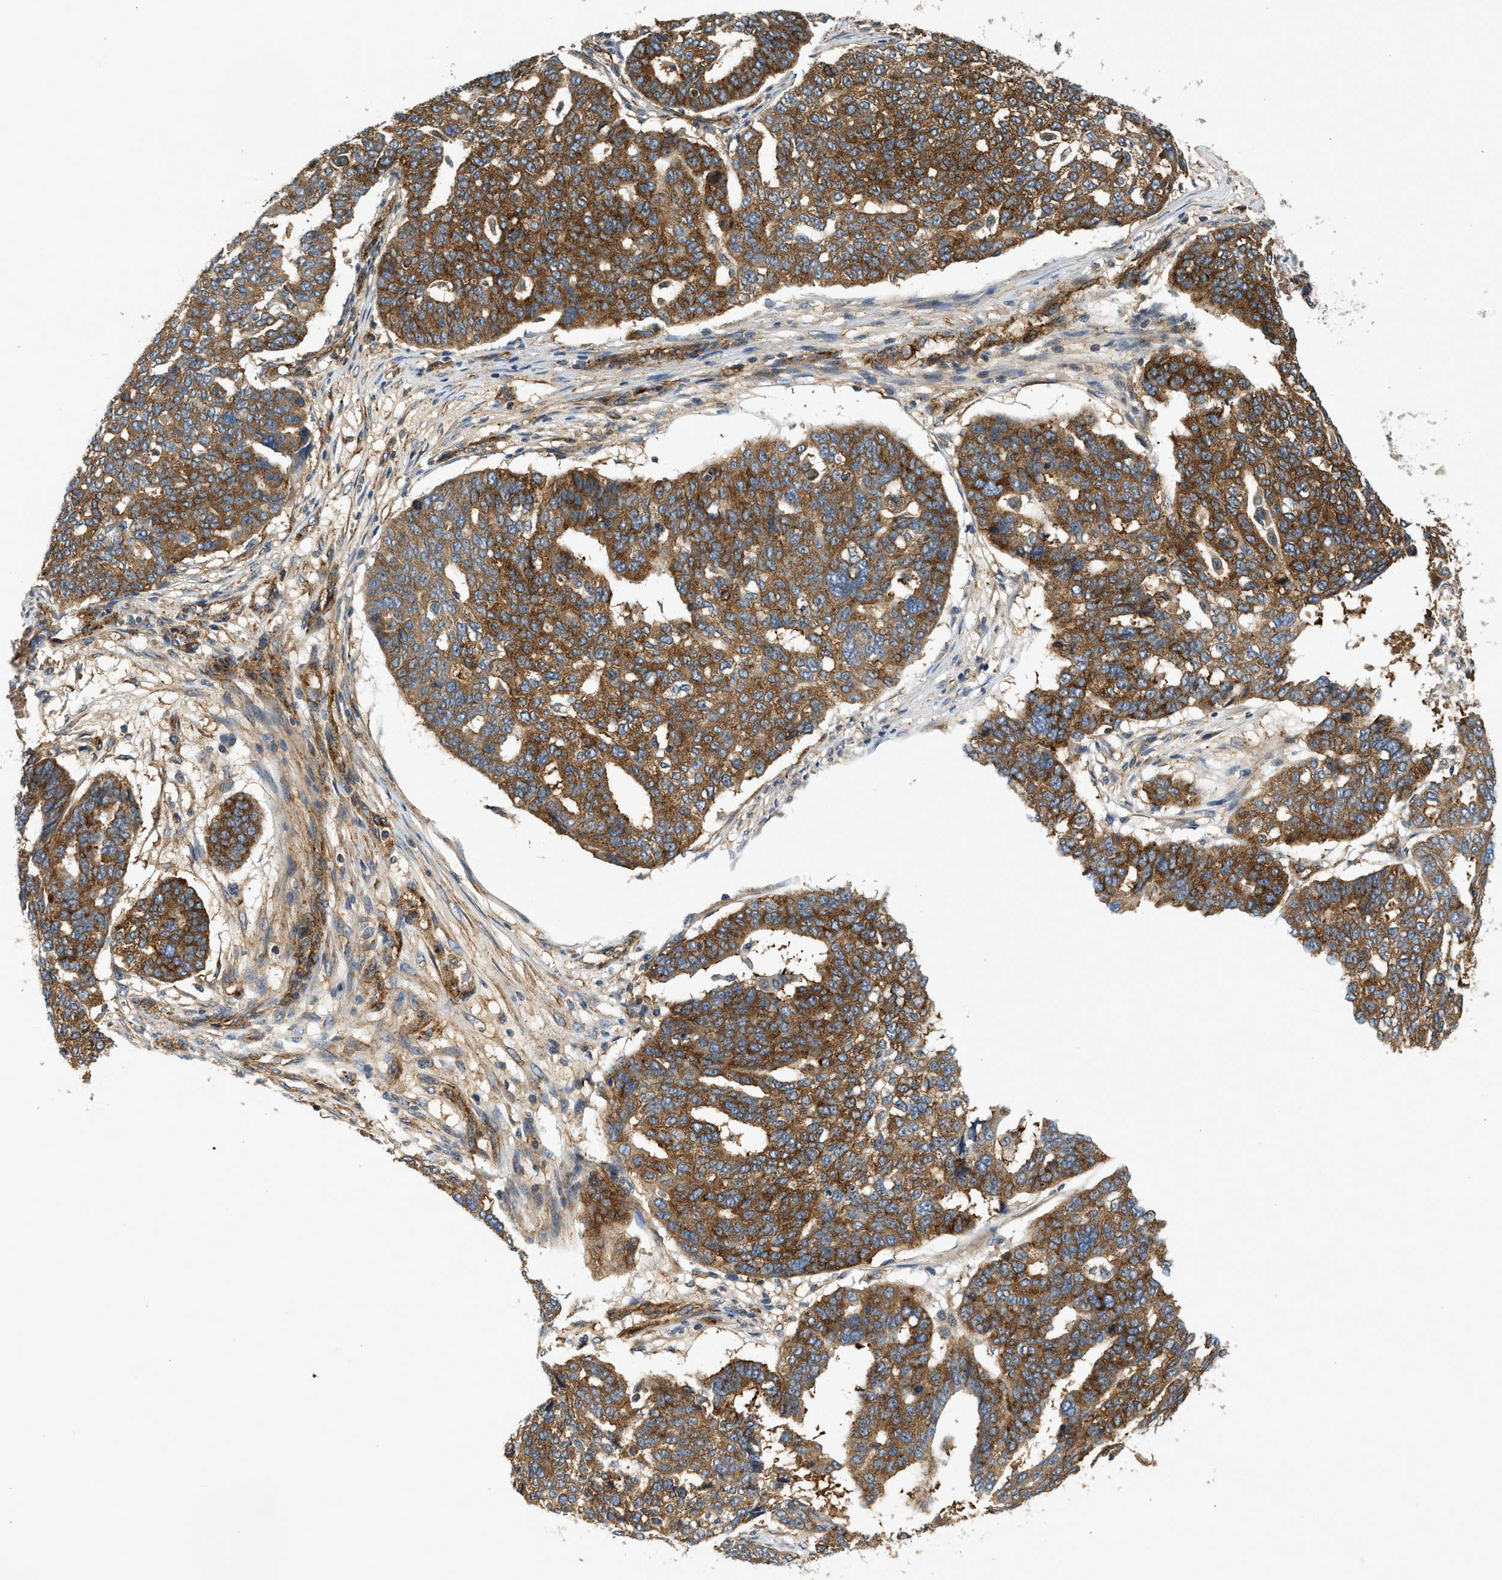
{"staining": {"intensity": "strong", "quantity": ">75%", "location": "cytoplasmic/membranous"}, "tissue": "ovarian cancer", "cell_type": "Tumor cells", "image_type": "cancer", "snomed": [{"axis": "morphology", "description": "Cystadenocarcinoma, serous, NOS"}, {"axis": "topography", "description": "Ovary"}], "caption": "This histopathology image displays immunohistochemistry (IHC) staining of ovarian cancer (serous cystadenocarcinoma), with high strong cytoplasmic/membranous expression in about >75% of tumor cells.", "gene": "HIP1", "patient": {"sex": "female", "age": 59}}